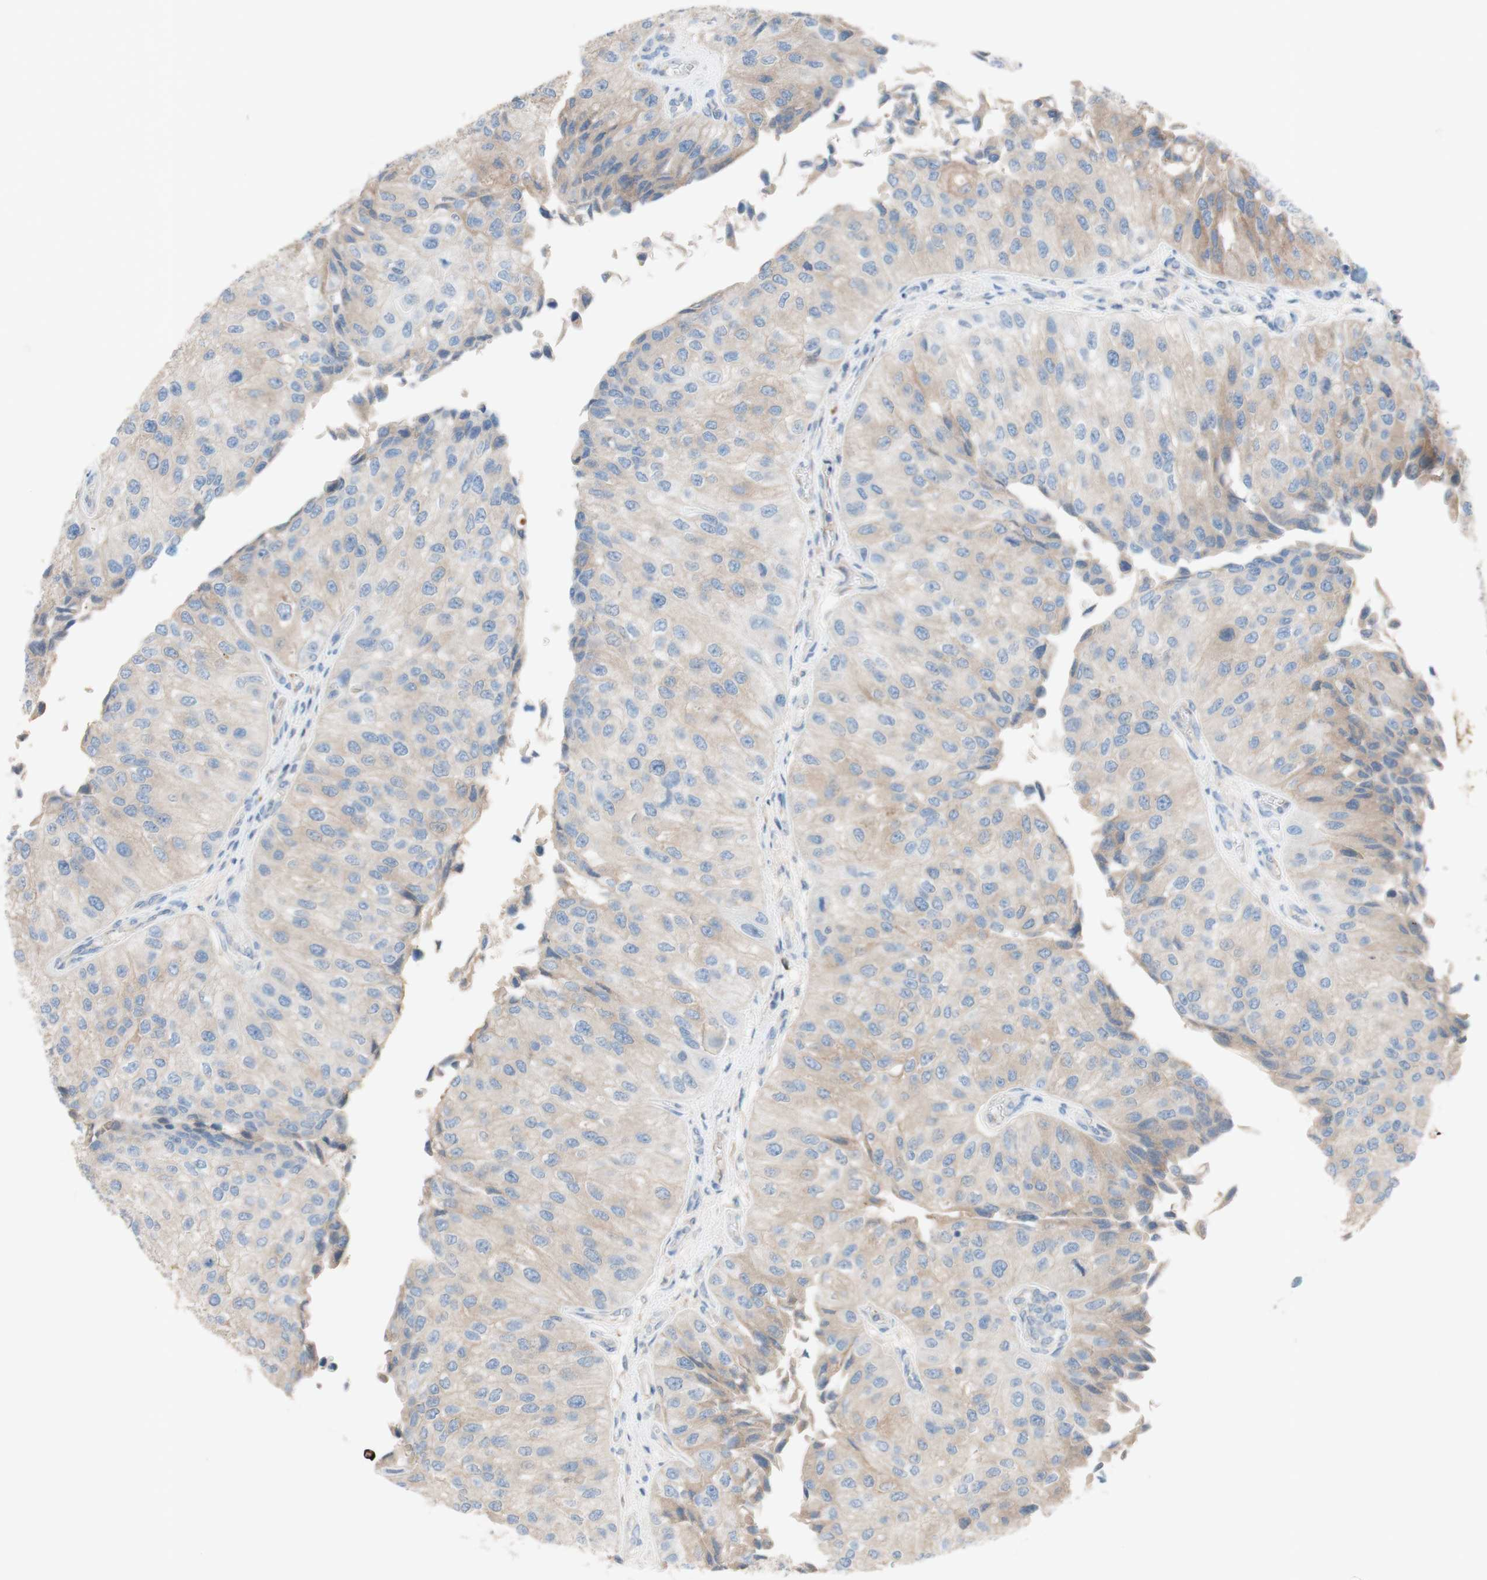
{"staining": {"intensity": "weak", "quantity": ">75%", "location": "cytoplasmic/membranous"}, "tissue": "urothelial cancer", "cell_type": "Tumor cells", "image_type": "cancer", "snomed": [{"axis": "morphology", "description": "Urothelial carcinoma, High grade"}, {"axis": "topography", "description": "Kidney"}, {"axis": "topography", "description": "Urinary bladder"}], "caption": "The immunohistochemical stain labels weak cytoplasmic/membranous expression in tumor cells of urothelial cancer tissue.", "gene": "PACSIN1", "patient": {"sex": "male", "age": 77}}